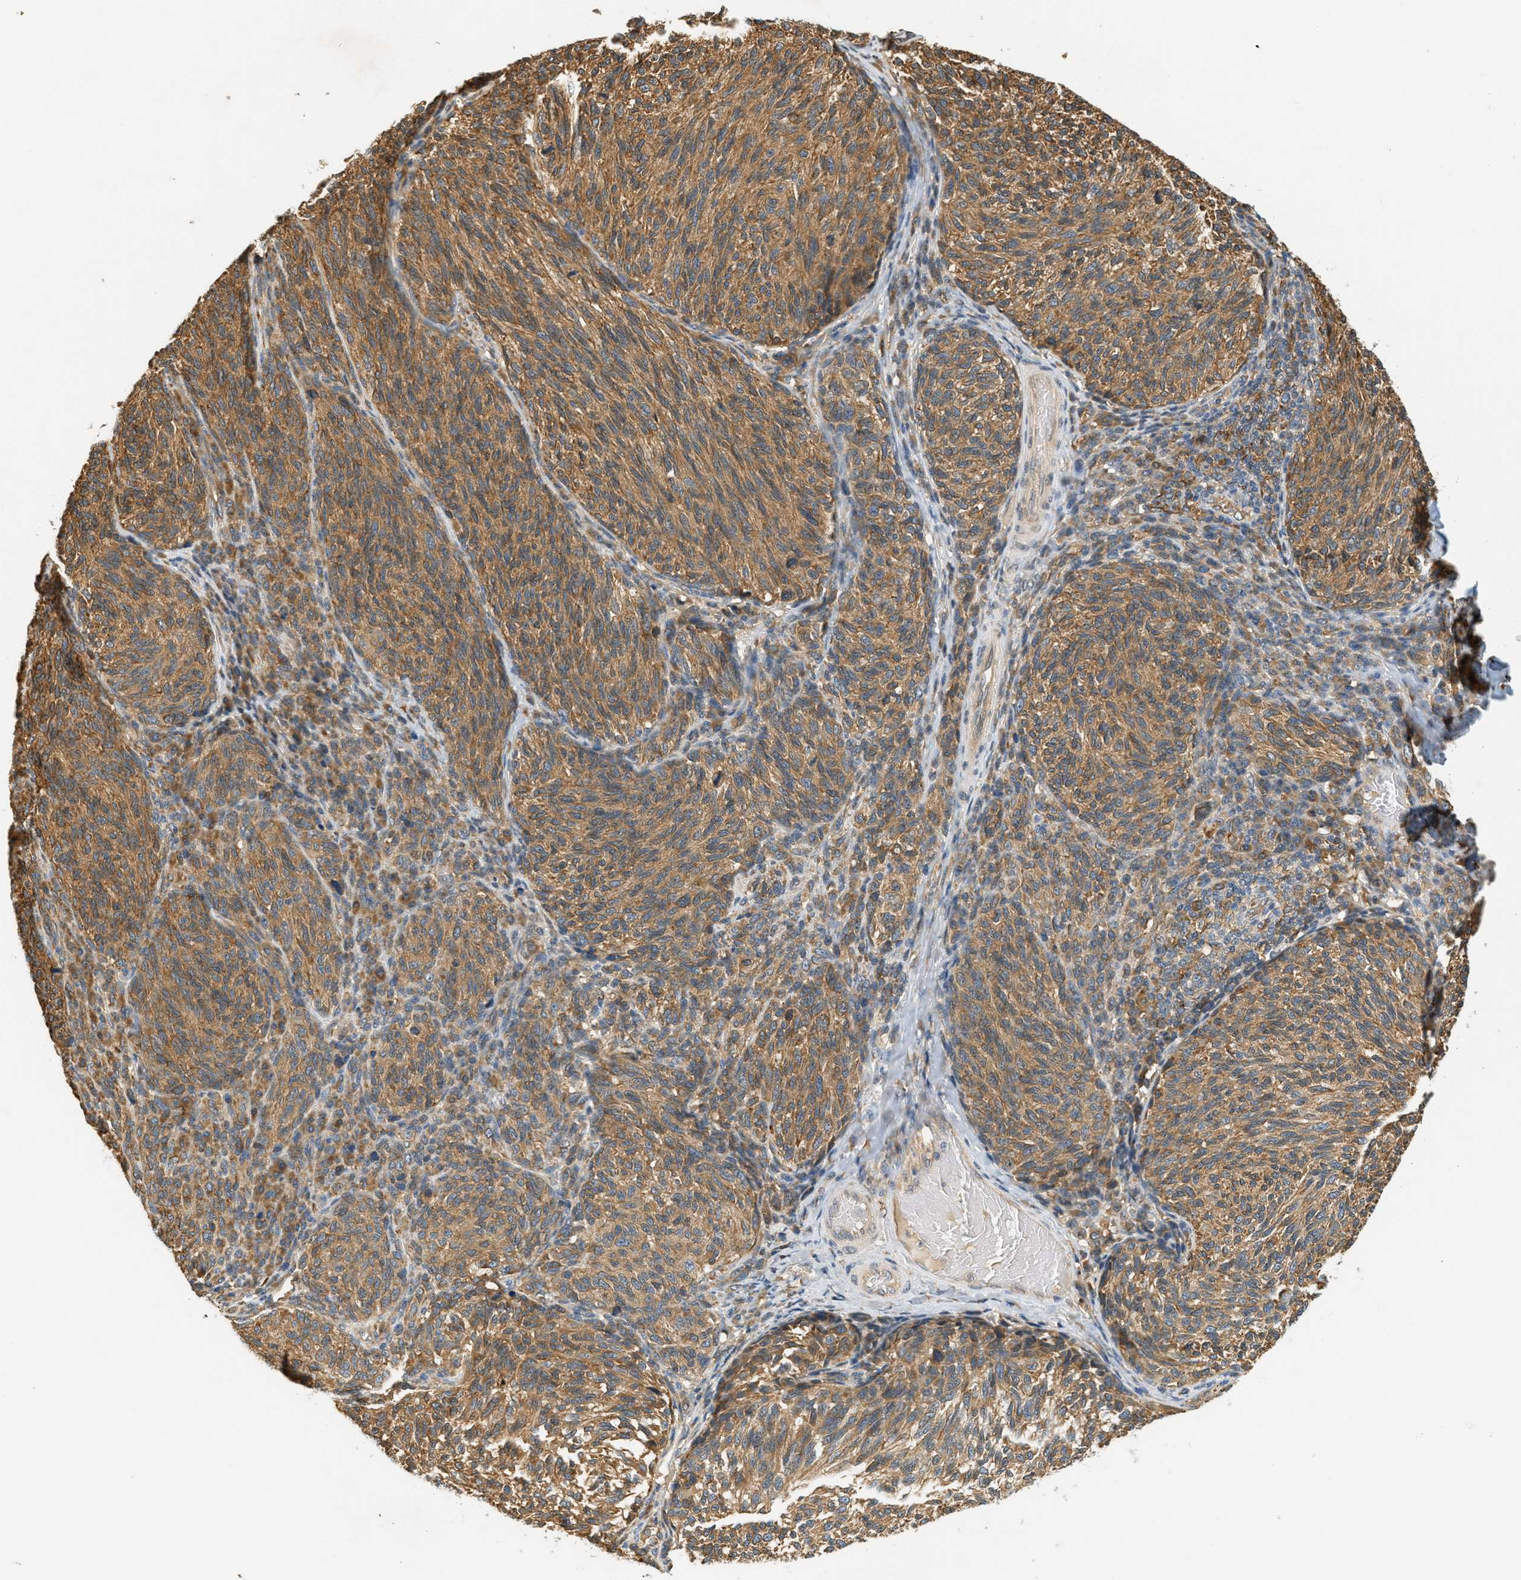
{"staining": {"intensity": "moderate", "quantity": ">75%", "location": "cytoplasmic/membranous"}, "tissue": "melanoma", "cell_type": "Tumor cells", "image_type": "cancer", "snomed": [{"axis": "morphology", "description": "Malignant melanoma, NOS"}, {"axis": "topography", "description": "Skin"}], "caption": "IHC micrograph of human melanoma stained for a protein (brown), which displays medium levels of moderate cytoplasmic/membranous staining in approximately >75% of tumor cells.", "gene": "PDK1", "patient": {"sex": "female", "age": 73}}